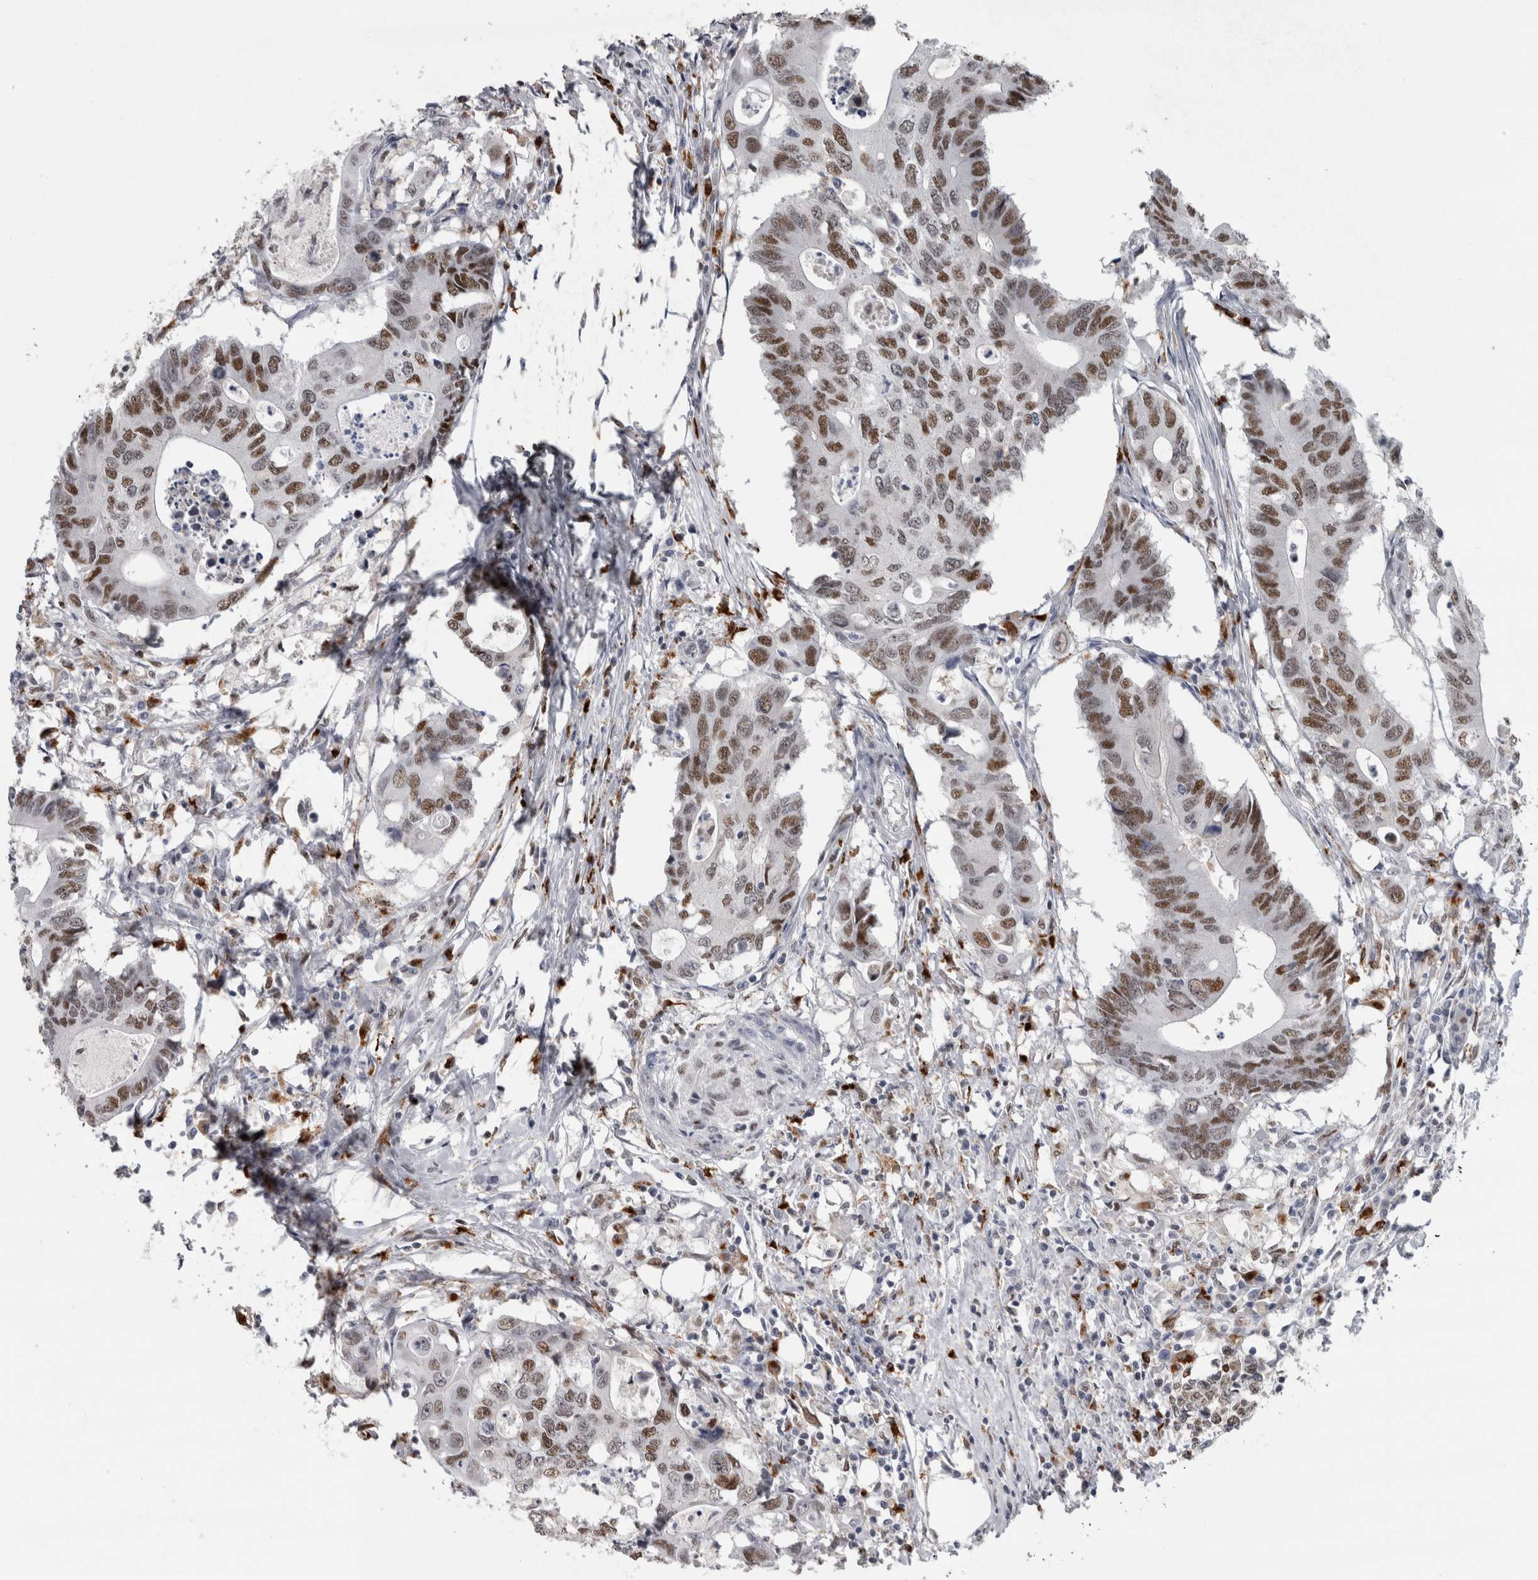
{"staining": {"intensity": "moderate", "quantity": ">75%", "location": "nuclear"}, "tissue": "colorectal cancer", "cell_type": "Tumor cells", "image_type": "cancer", "snomed": [{"axis": "morphology", "description": "Adenocarcinoma, NOS"}, {"axis": "topography", "description": "Colon"}], "caption": "Colorectal cancer (adenocarcinoma) stained with a brown dye shows moderate nuclear positive expression in approximately >75% of tumor cells.", "gene": "POLD2", "patient": {"sex": "male", "age": 71}}